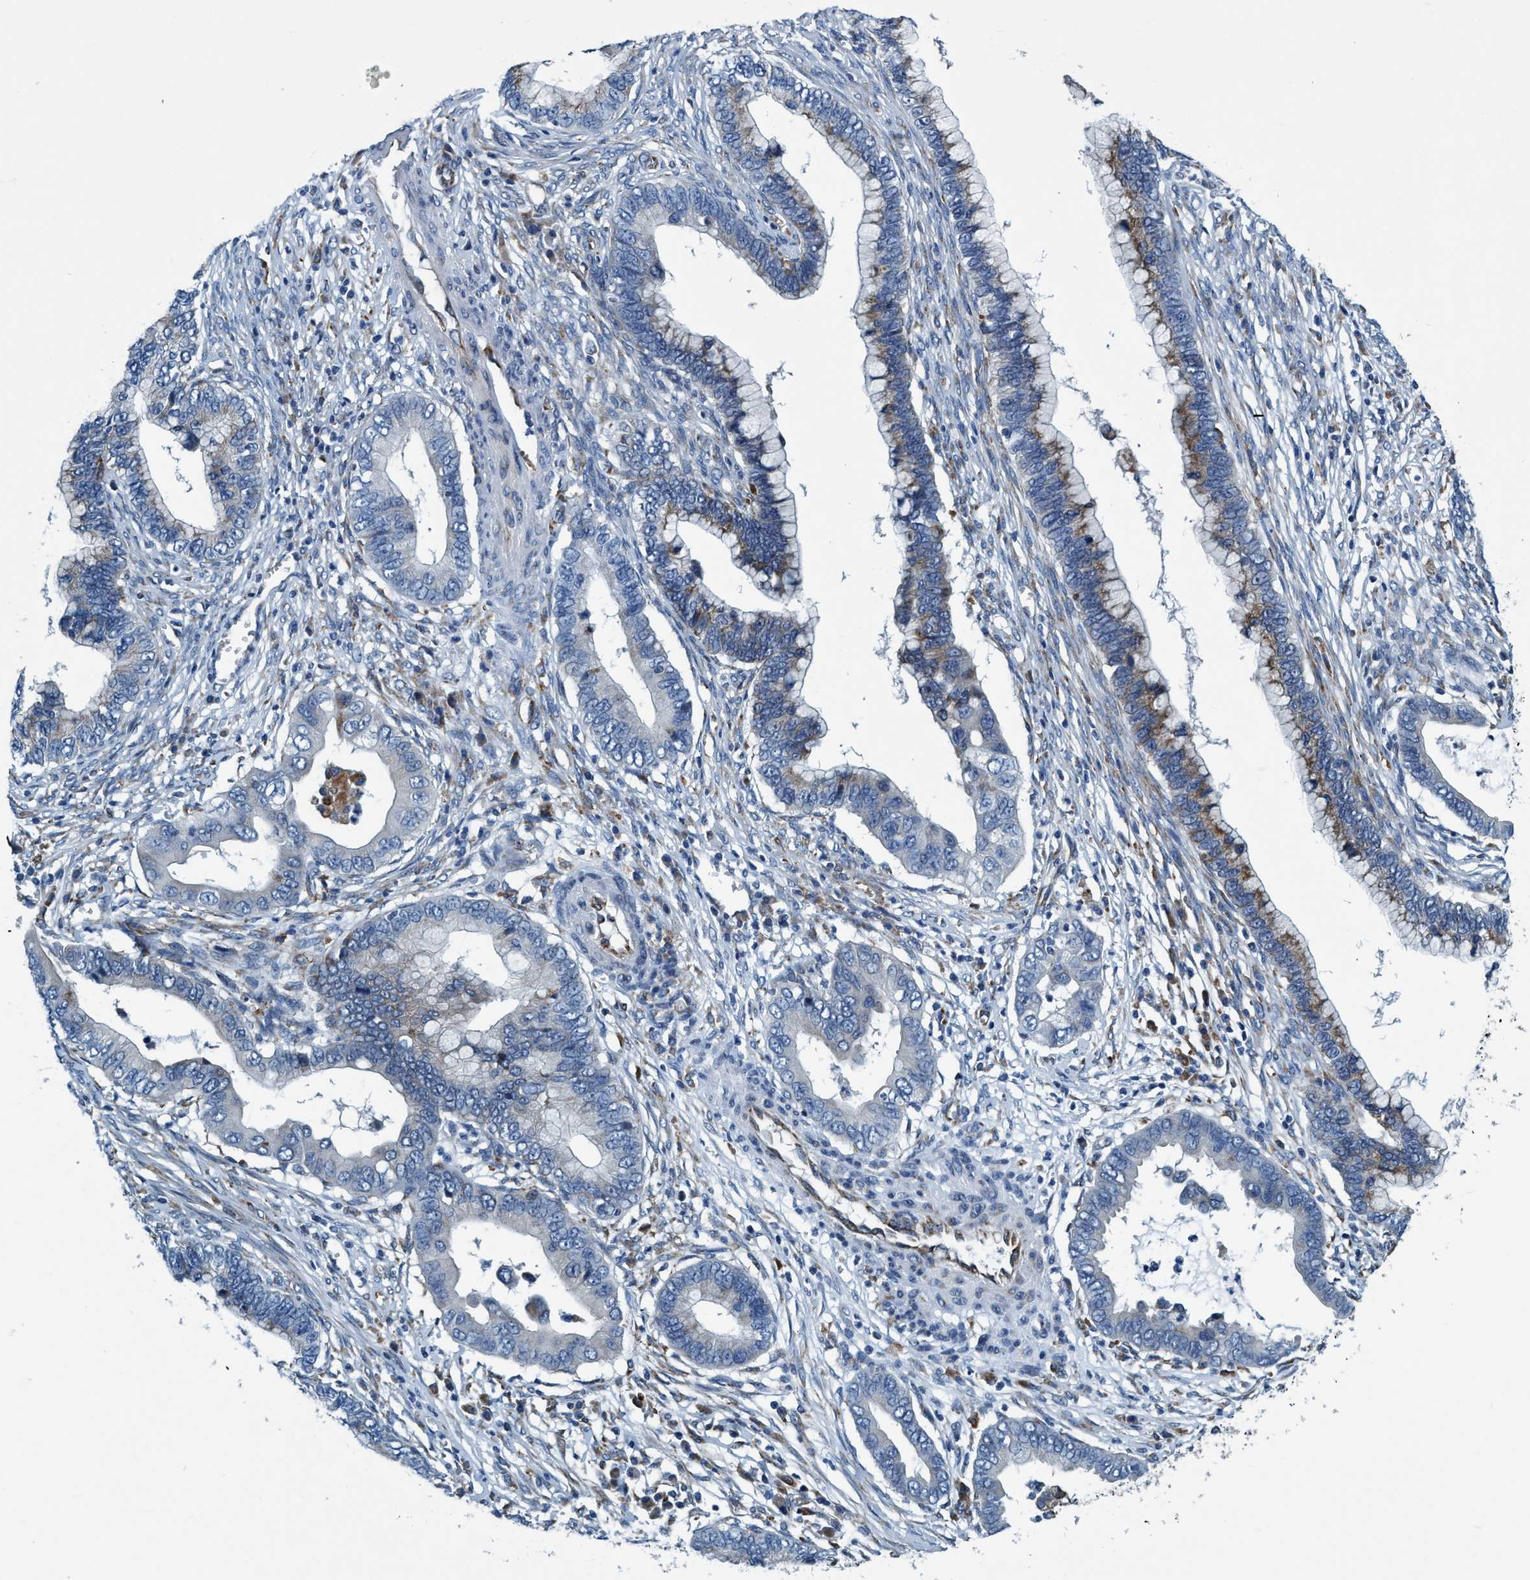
{"staining": {"intensity": "negative", "quantity": "none", "location": "none"}, "tissue": "cervical cancer", "cell_type": "Tumor cells", "image_type": "cancer", "snomed": [{"axis": "morphology", "description": "Adenocarcinoma, NOS"}, {"axis": "topography", "description": "Cervix"}], "caption": "Micrograph shows no protein positivity in tumor cells of cervical cancer tissue. (DAB (3,3'-diaminobenzidine) immunohistochemistry, high magnification).", "gene": "ARMC9", "patient": {"sex": "female", "age": 44}}